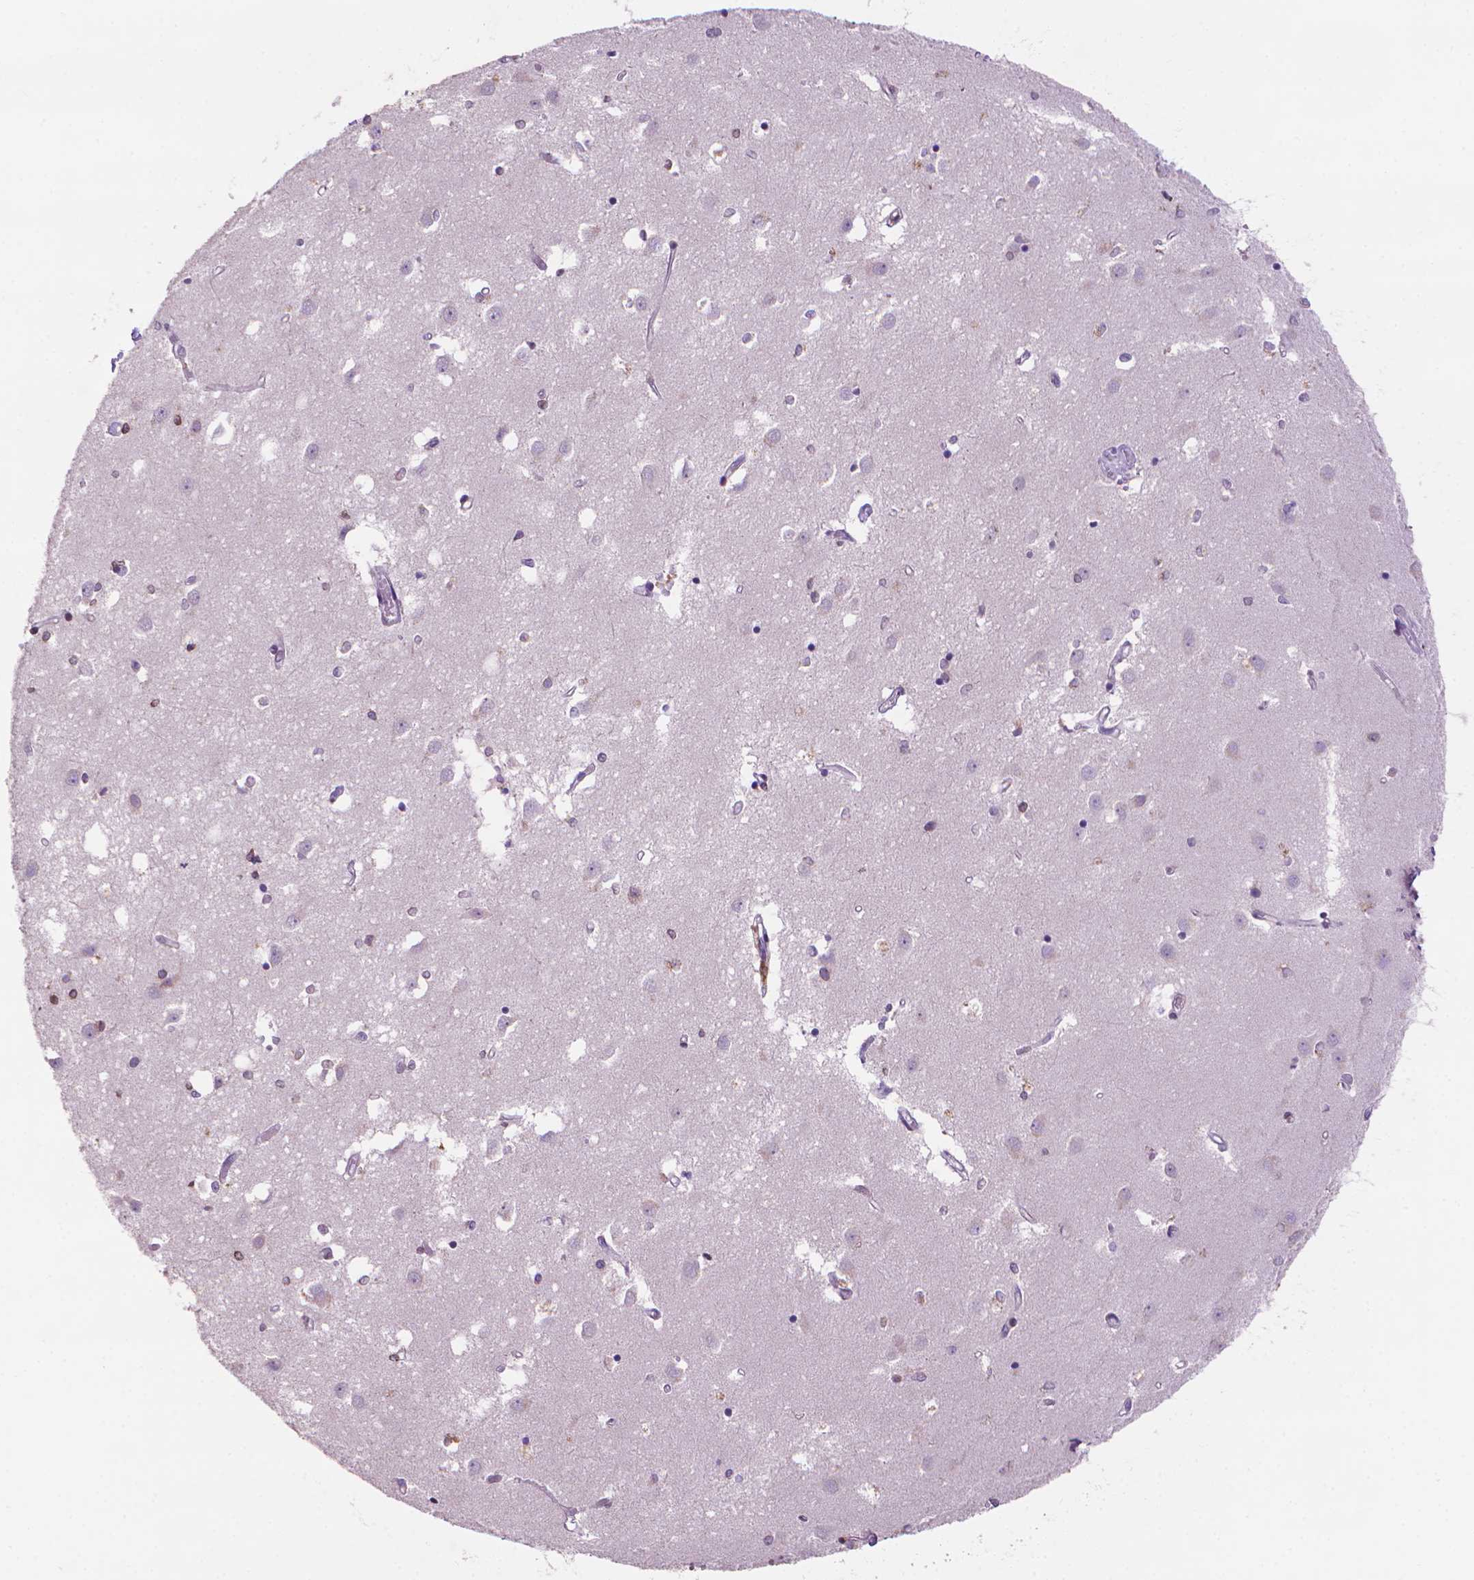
{"staining": {"intensity": "negative", "quantity": "none", "location": "none"}, "tissue": "caudate", "cell_type": "Glial cells", "image_type": "normal", "snomed": [{"axis": "morphology", "description": "Normal tissue, NOS"}, {"axis": "topography", "description": "Lateral ventricle wall"}], "caption": "This is a photomicrograph of IHC staining of benign caudate, which shows no expression in glial cells.", "gene": "BCL2", "patient": {"sex": "male", "age": 54}}